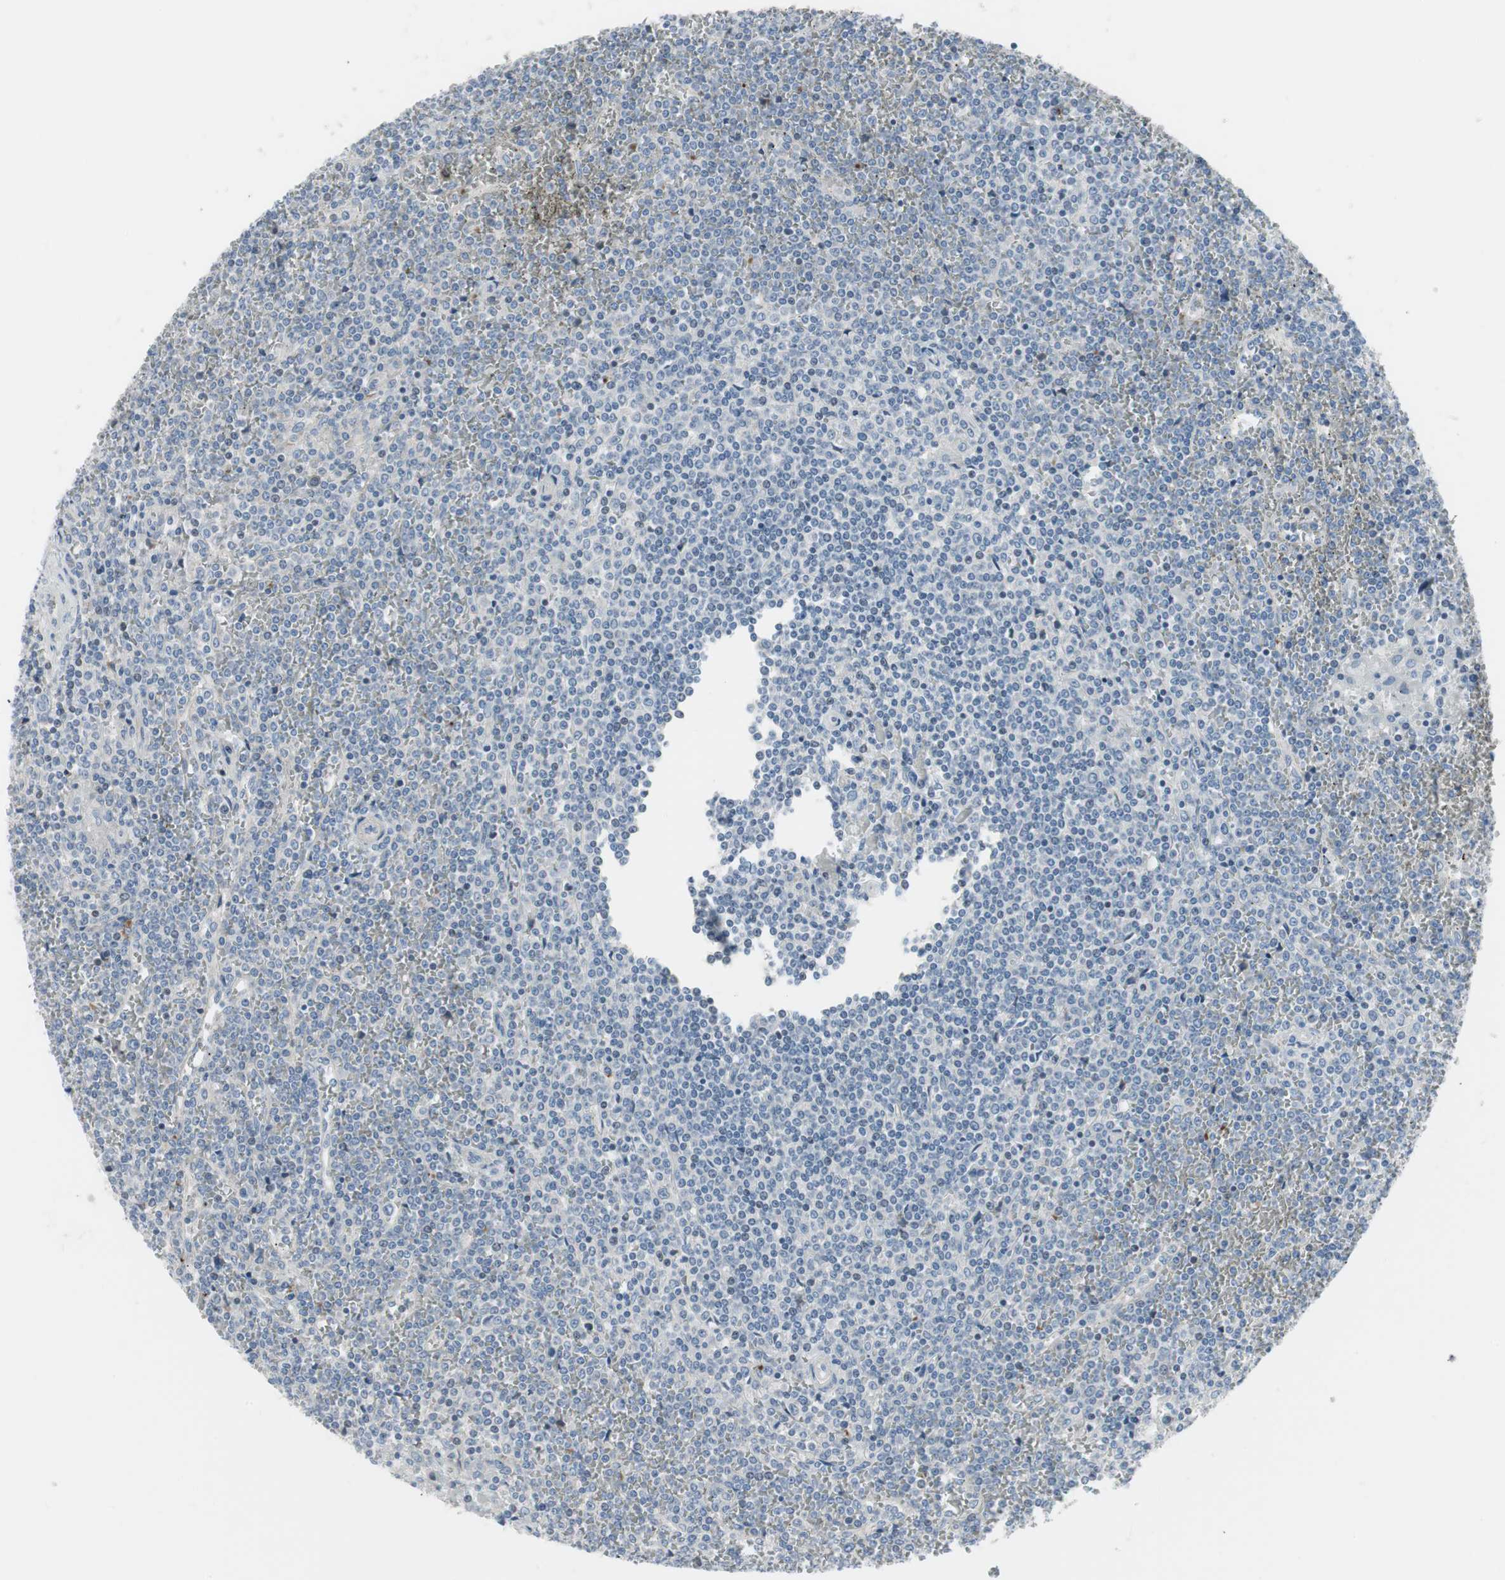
{"staining": {"intensity": "negative", "quantity": "none", "location": "none"}, "tissue": "lymphoma", "cell_type": "Tumor cells", "image_type": "cancer", "snomed": [{"axis": "morphology", "description": "Malignant lymphoma, non-Hodgkin's type, Low grade"}, {"axis": "topography", "description": "Spleen"}], "caption": "High magnification brightfield microscopy of lymphoma stained with DAB (brown) and counterstained with hematoxylin (blue): tumor cells show no significant expression. (Stains: DAB immunohistochemistry (IHC) with hematoxylin counter stain, Microscopy: brightfield microscopy at high magnification).", "gene": "PIGR", "patient": {"sex": "female", "age": 19}}